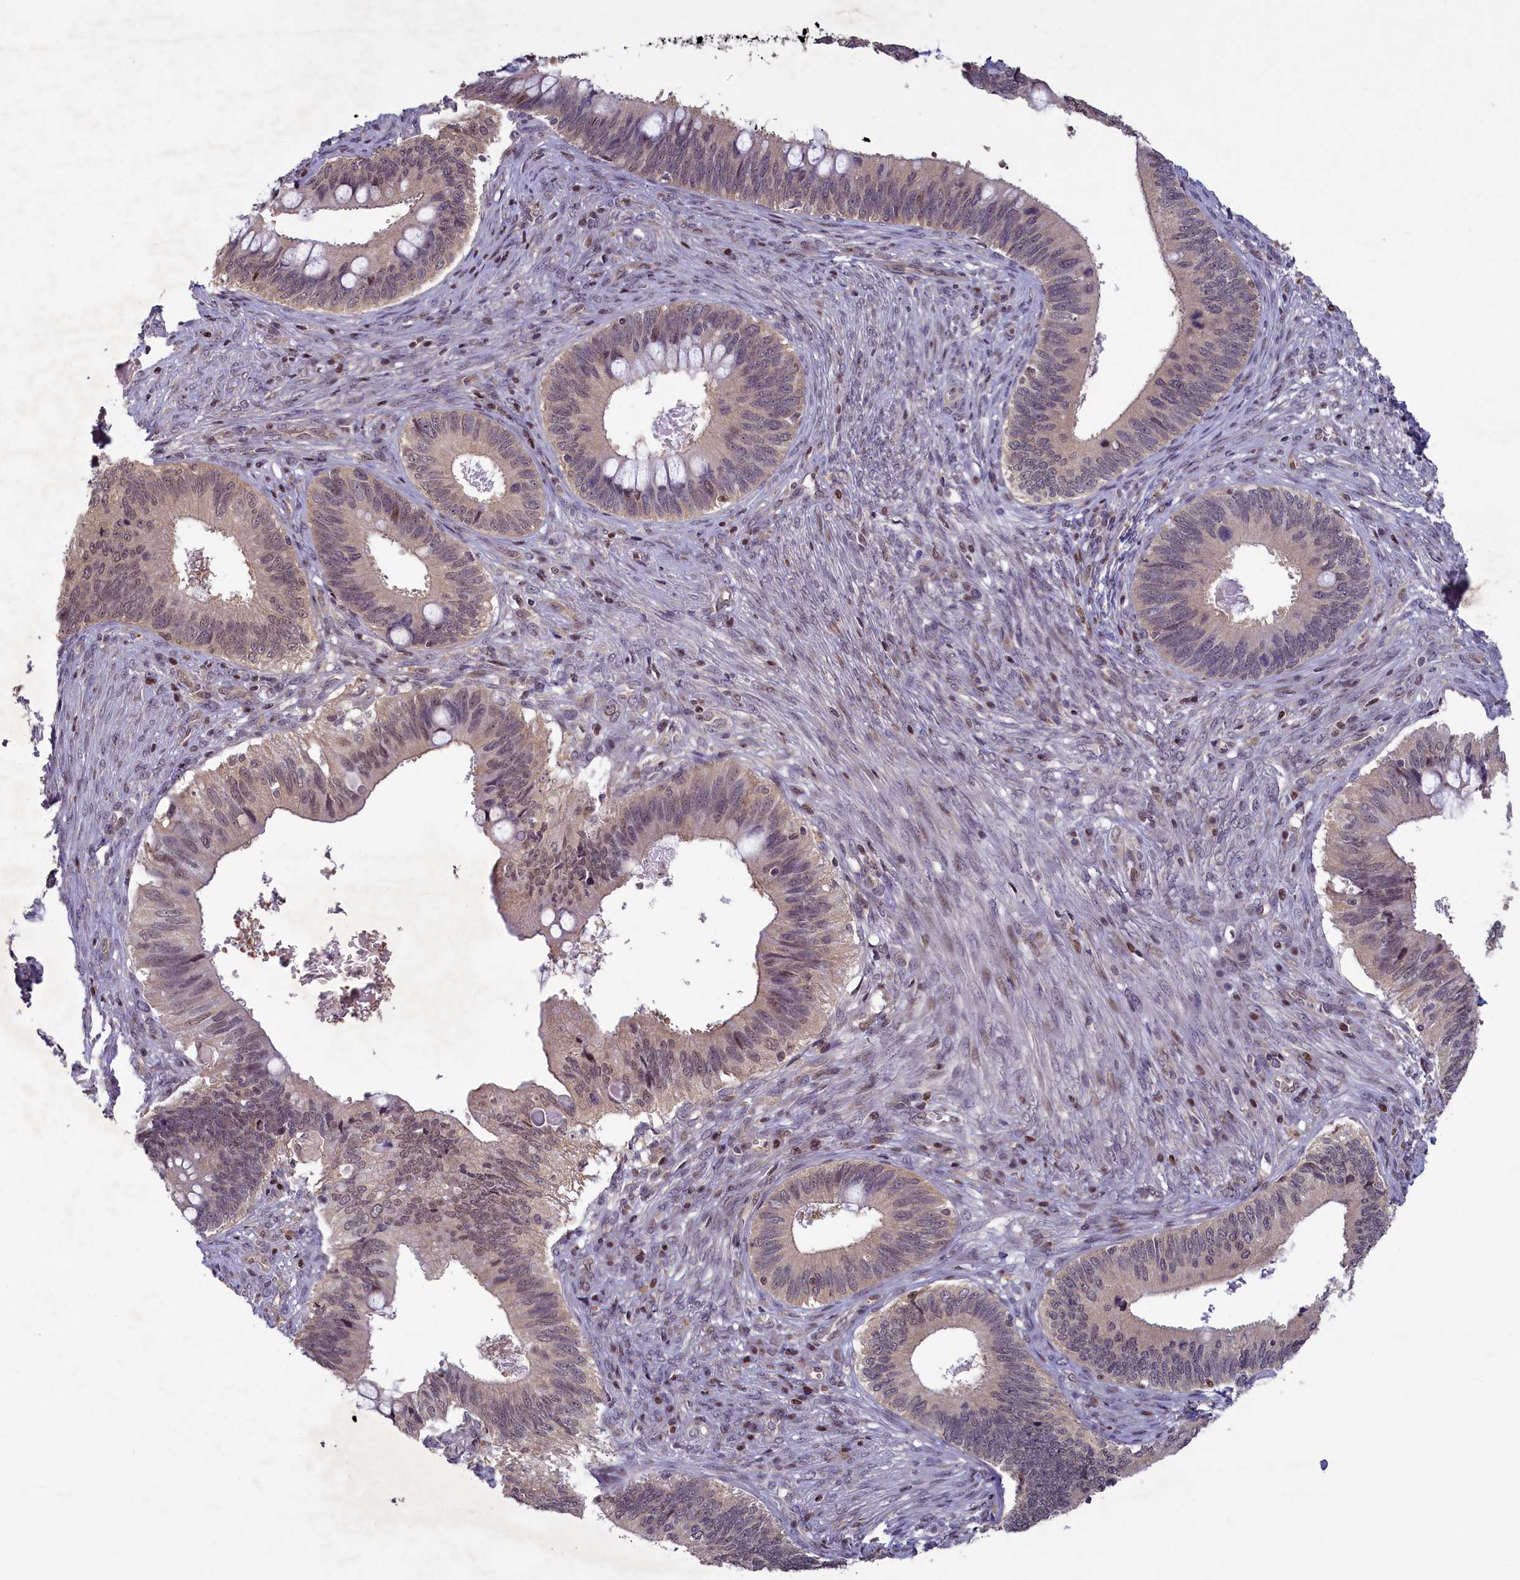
{"staining": {"intensity": "weak", "quantity": "<25%", "location": "nuclear"}, "tissue": "cervical cancer", "cell_type": "Tumor cells", "image_type": "cancer", "snomed": [{"axis": "morphology", "description": "Adenocarcinoma, NOS"}, {"axis": "topography", "description": "Cervix"}], "caption": "Tumor cells are negative for protein expression in human cervical adenocarcinoma. (Stains: DAB (3,3'-diaminobenzidine) immunohistochemistry (IHC) with hematoxylin counter stain, Microscopy: brightfield microscopy at high magnification).", "gene": "NUBP1", "patient": {"sex": "female", "age": 42}}